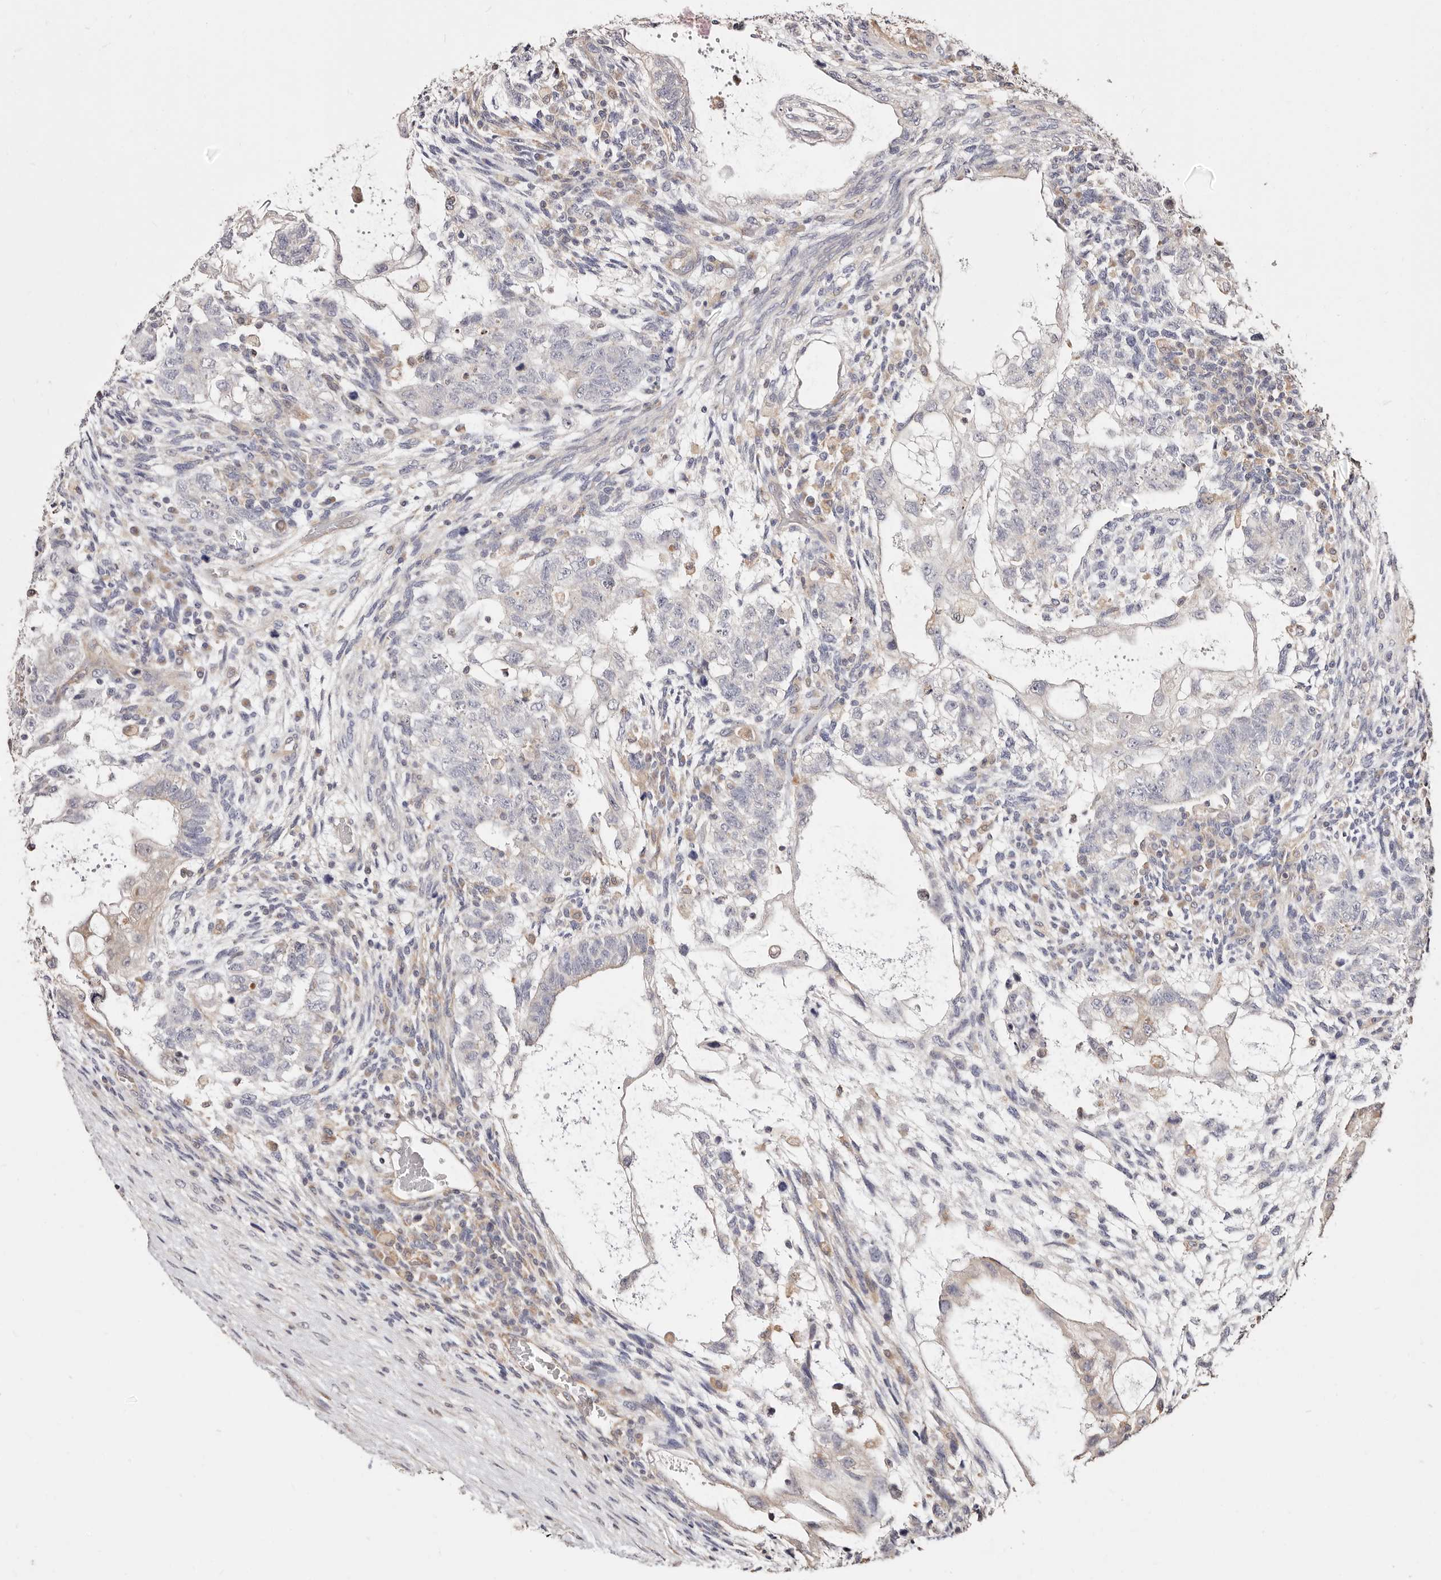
{"staining": {"intensity": "negative", "quantity": "none", "location": "none"}, "tissue": "testis cancer", "cell_type": "Tumor cells", "image_type": "cancer", "snomed": [{"axis": "morphology", "description": "Normal tissue, NOS"}, {"axis": "morphology", "description": "Carcinoma, Embryonal, NOS"}, {"axis": "topography", "description": "Testis"}], "caption": "This is an immunohistochemistry (IHC) micrograph of human testis embryonal carcinoma. There is no expression in tumor cells.", "gene": "MAPK1", "patient": {"sex": "male", "age": 36}}